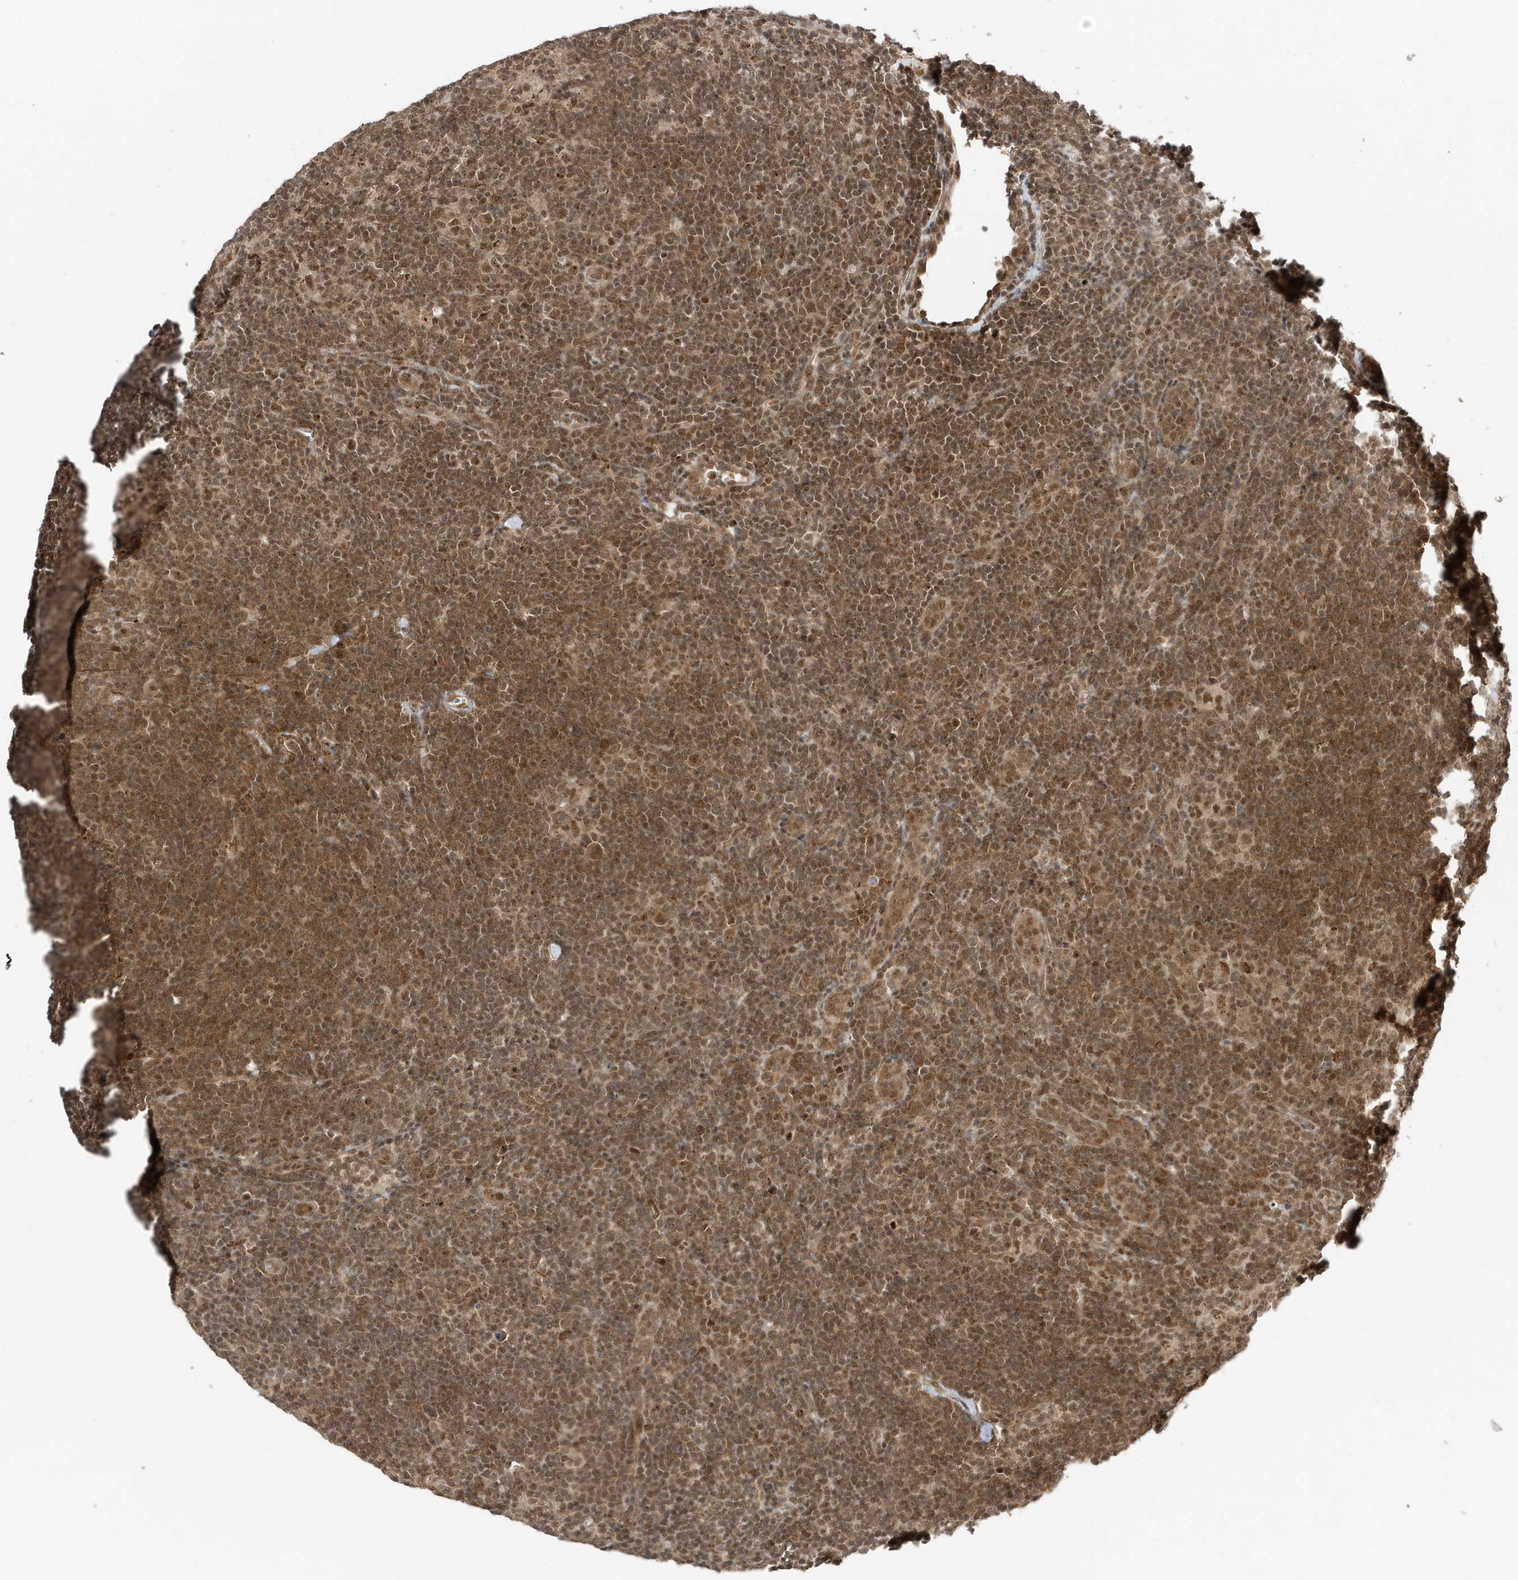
{"staining": {"intensity": "moderate", "quantity": ">75%", "location": "nuclear"}, "tissue": "lymphoma", "cell_type": "Tumor cells", "image_type": "cancer", "snomed": [{"axis": "morphology", "description": "Hodgkin's disease, NOS"}, {"axis": "topography", "description": "Lymph node"}], "caption": "Immunohistochemistry (DAB) staining of Hodgkin's disease exhibits moderate nuclear protein staining in about >75% of tumor cells.", "gene": "MAST3", "patient": {"sex": "female", "age": 57}}